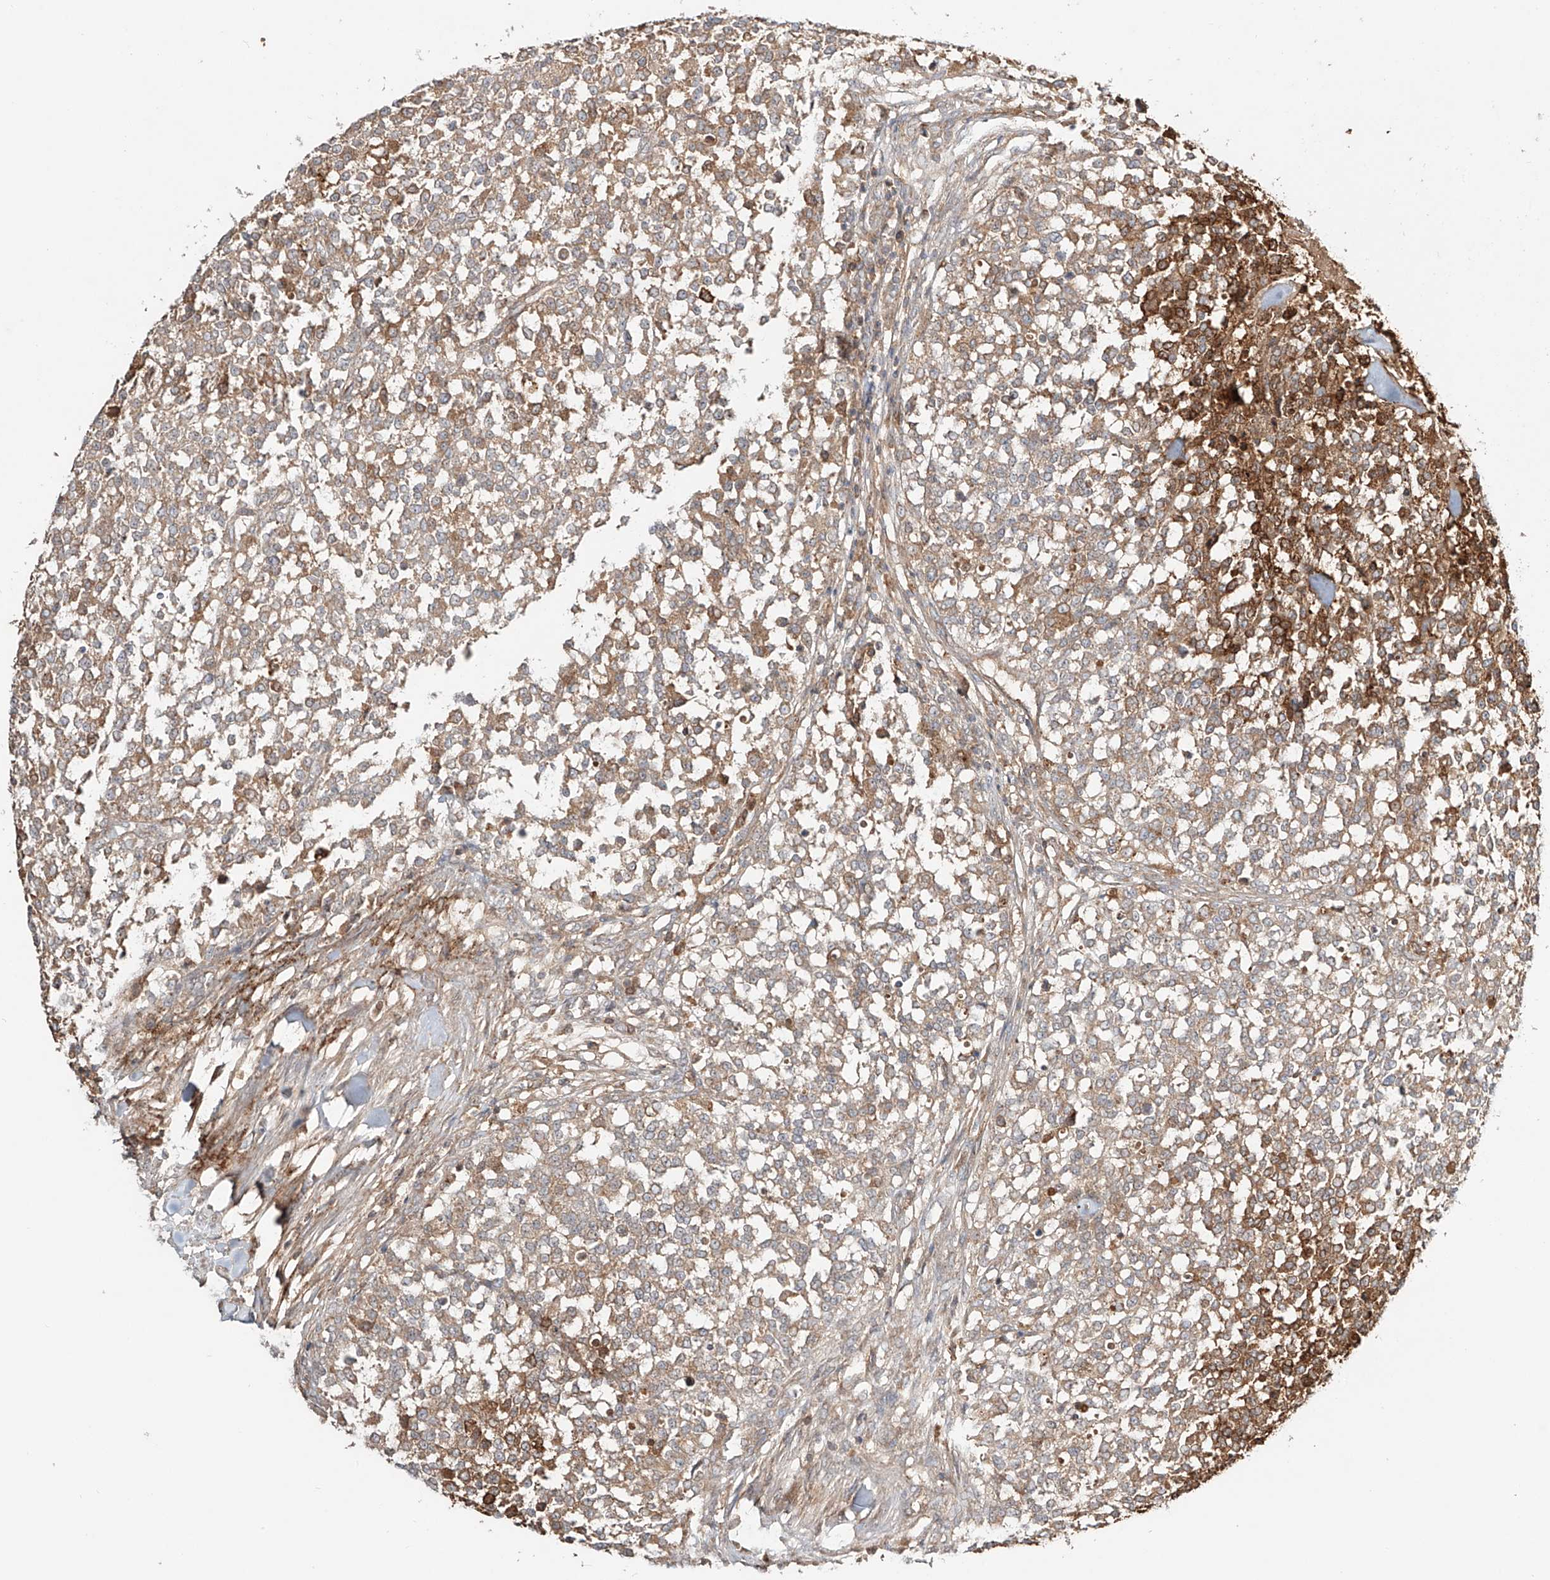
{"staining": {"intensity": "moderate", "quantity": ">75%", "location": "cytoplasmic/membranous"}, "tissue": "testis cancer", "cell_type": "Tumor cells", "image_type": "cancer", "snomed": [{"axis": "morphology", "description": "Seminoma, NOS"}, {"axis": "topography", "description": "Testis"}], "caption": "Immunohistochemistry (IHC) histopathology image of neoplastic tissue: human testis cancer stained using immunohistochemistry reveals medium levels of moderate protein expression localized specifically in the cytoplasmic/membranous of tumor cells, appearing as a cytoplasmic/membranous brown color.", "gene": "ERO1A", "patient": {"sex": "male", "age": 59}}